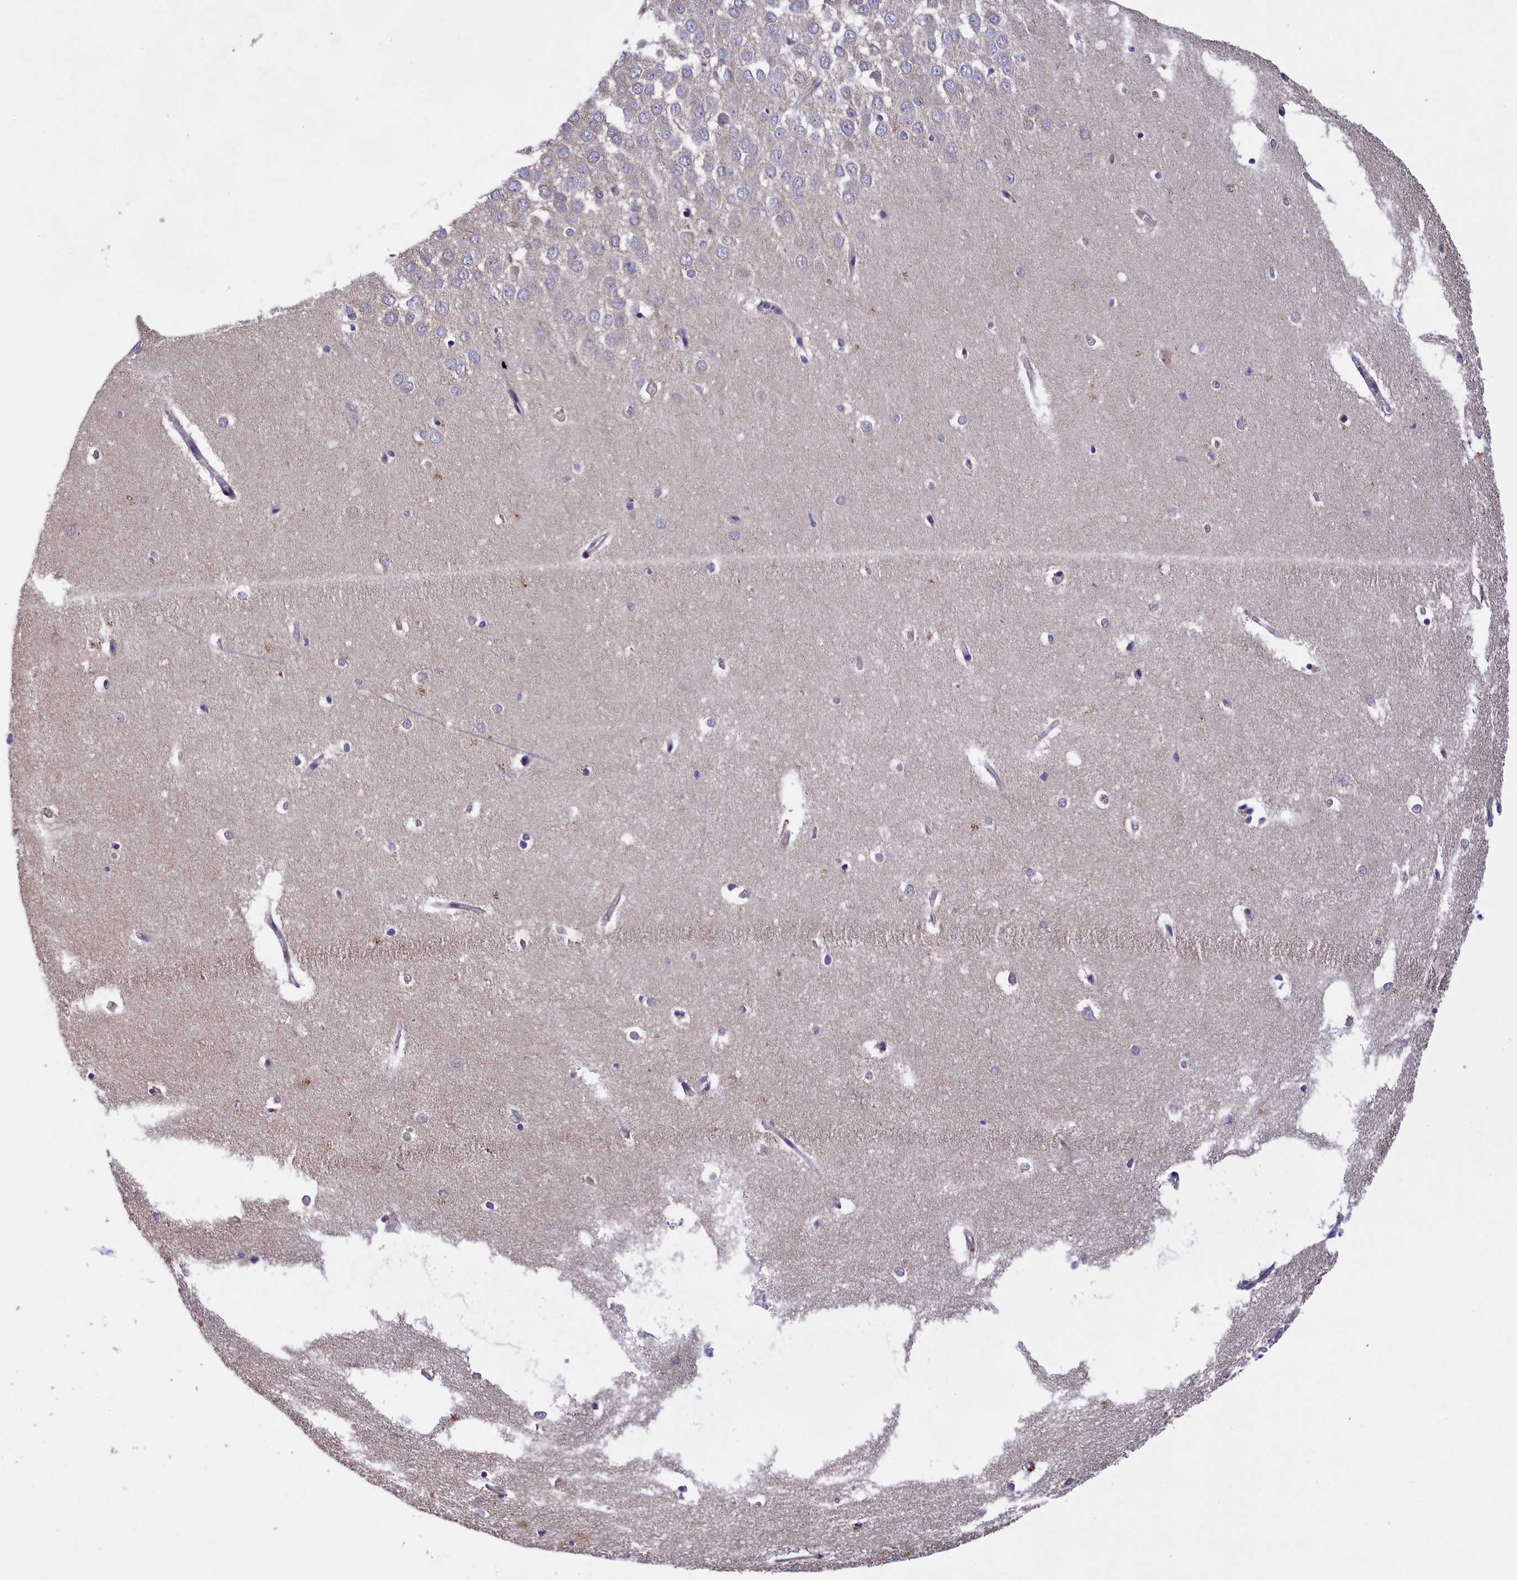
{"staining": {"intensity": "negative", "quantity": "none", "location": "none"}, "tissue": "hippocampus", "cell_type": "Glial cells", "image_type": "normal", "snomed": [{"axis": "morphology", "description": "Normal tissue, NOS"}, {"axis": "topography", "description": "Hippocampus"}], "caption": "Image shows no significant protein staining in glial cells of normal hippocampus.", "gene": "NAIP", "patient": {"sex": "female", "age": 64}}